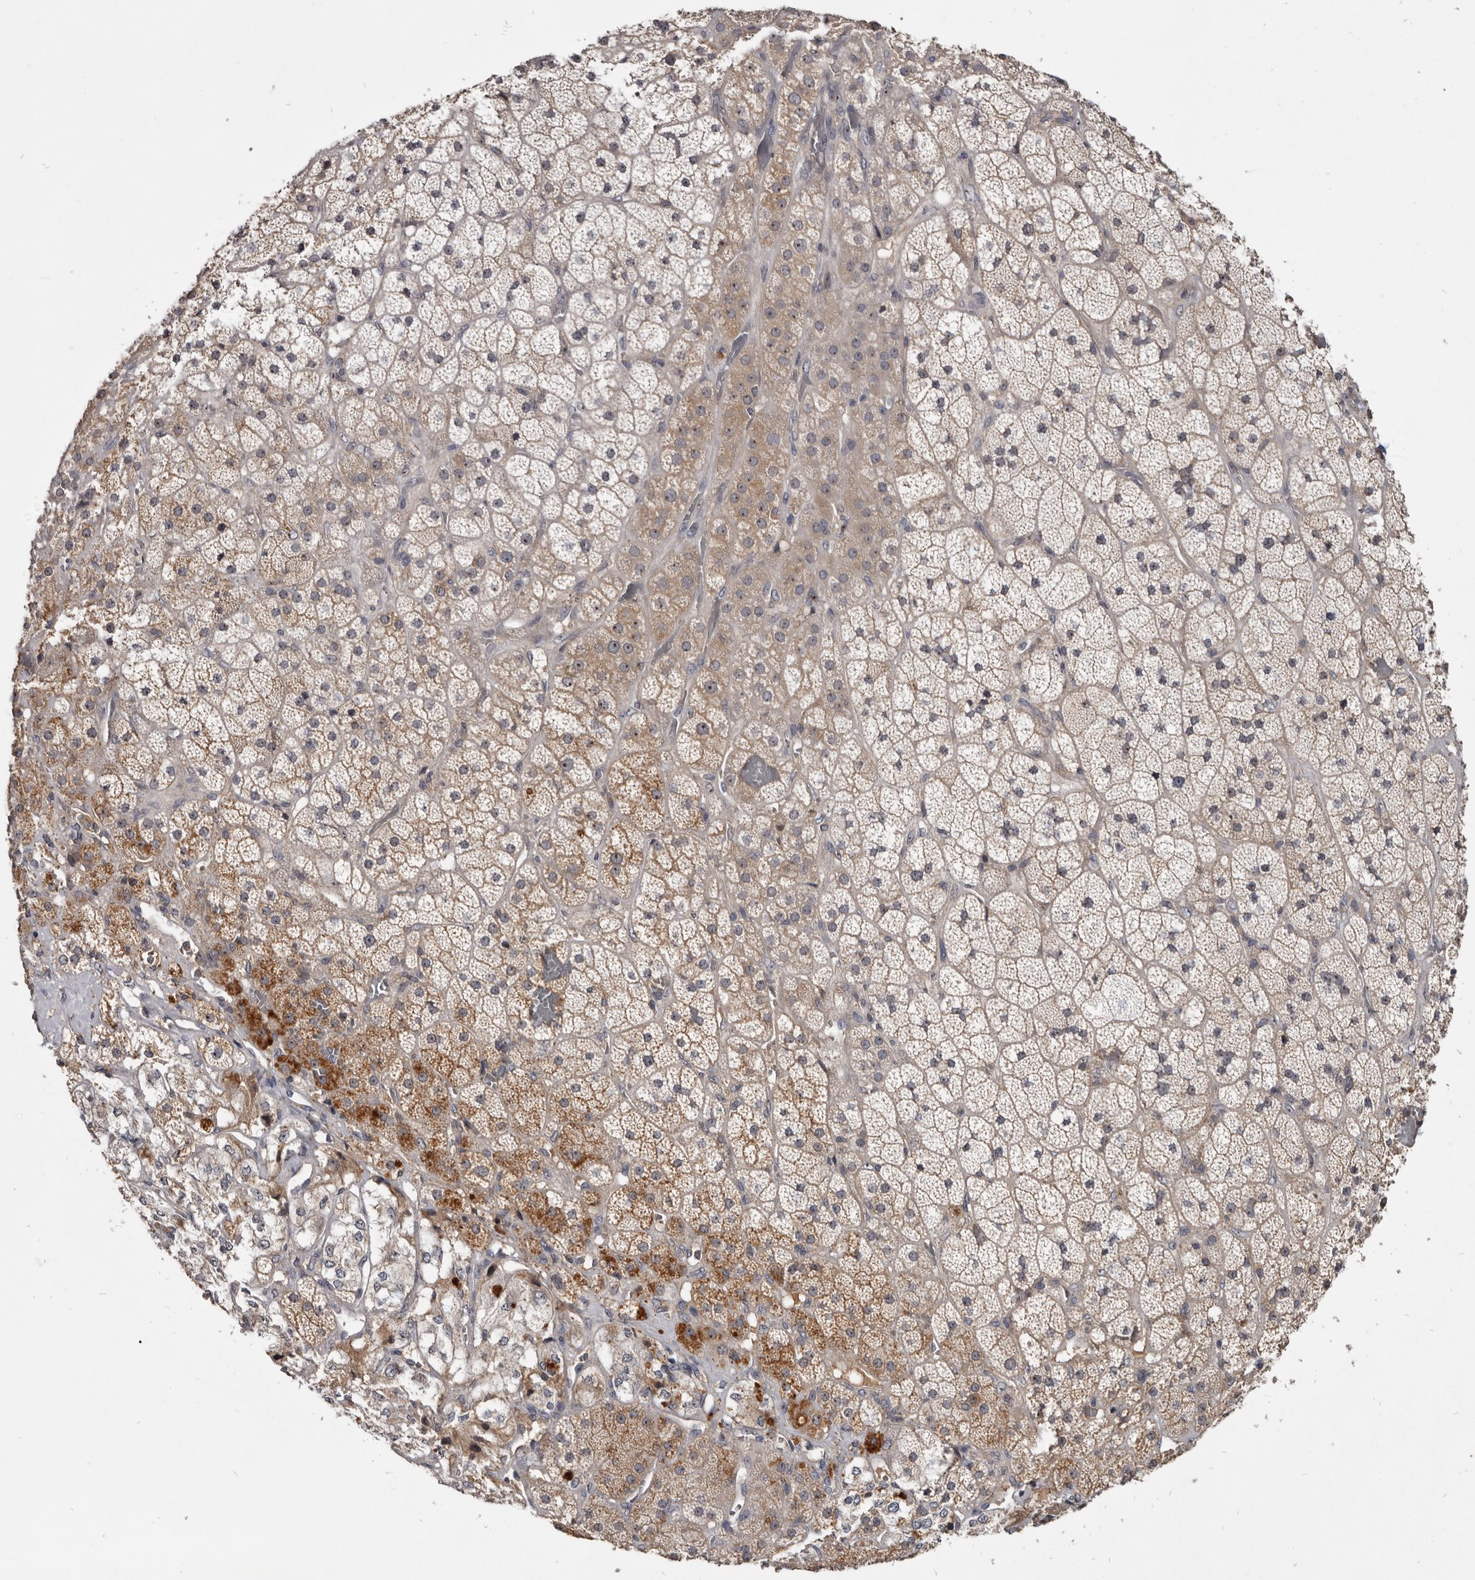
{"staining": {"intensity": "moderate", "quantity": "<25%", "location": "cytoplasmic/membranous,nuclear"}, "tissue": "adrenal gland", "cell_type": "Glandular cells", "image_type": "normal", "snomed": [{"axis": "morphology", "description": "Normal tissue, NOS"}, {"axis": "topography", "description": "Adrenal gland"}], "caption": "Adrenal gland stained for a protein displays moderate cytoplasmic/membranous,nuclear positivity in glandular cells.", "gene": "TTC39A", "patient": {"sex": "male", "age": 57}}